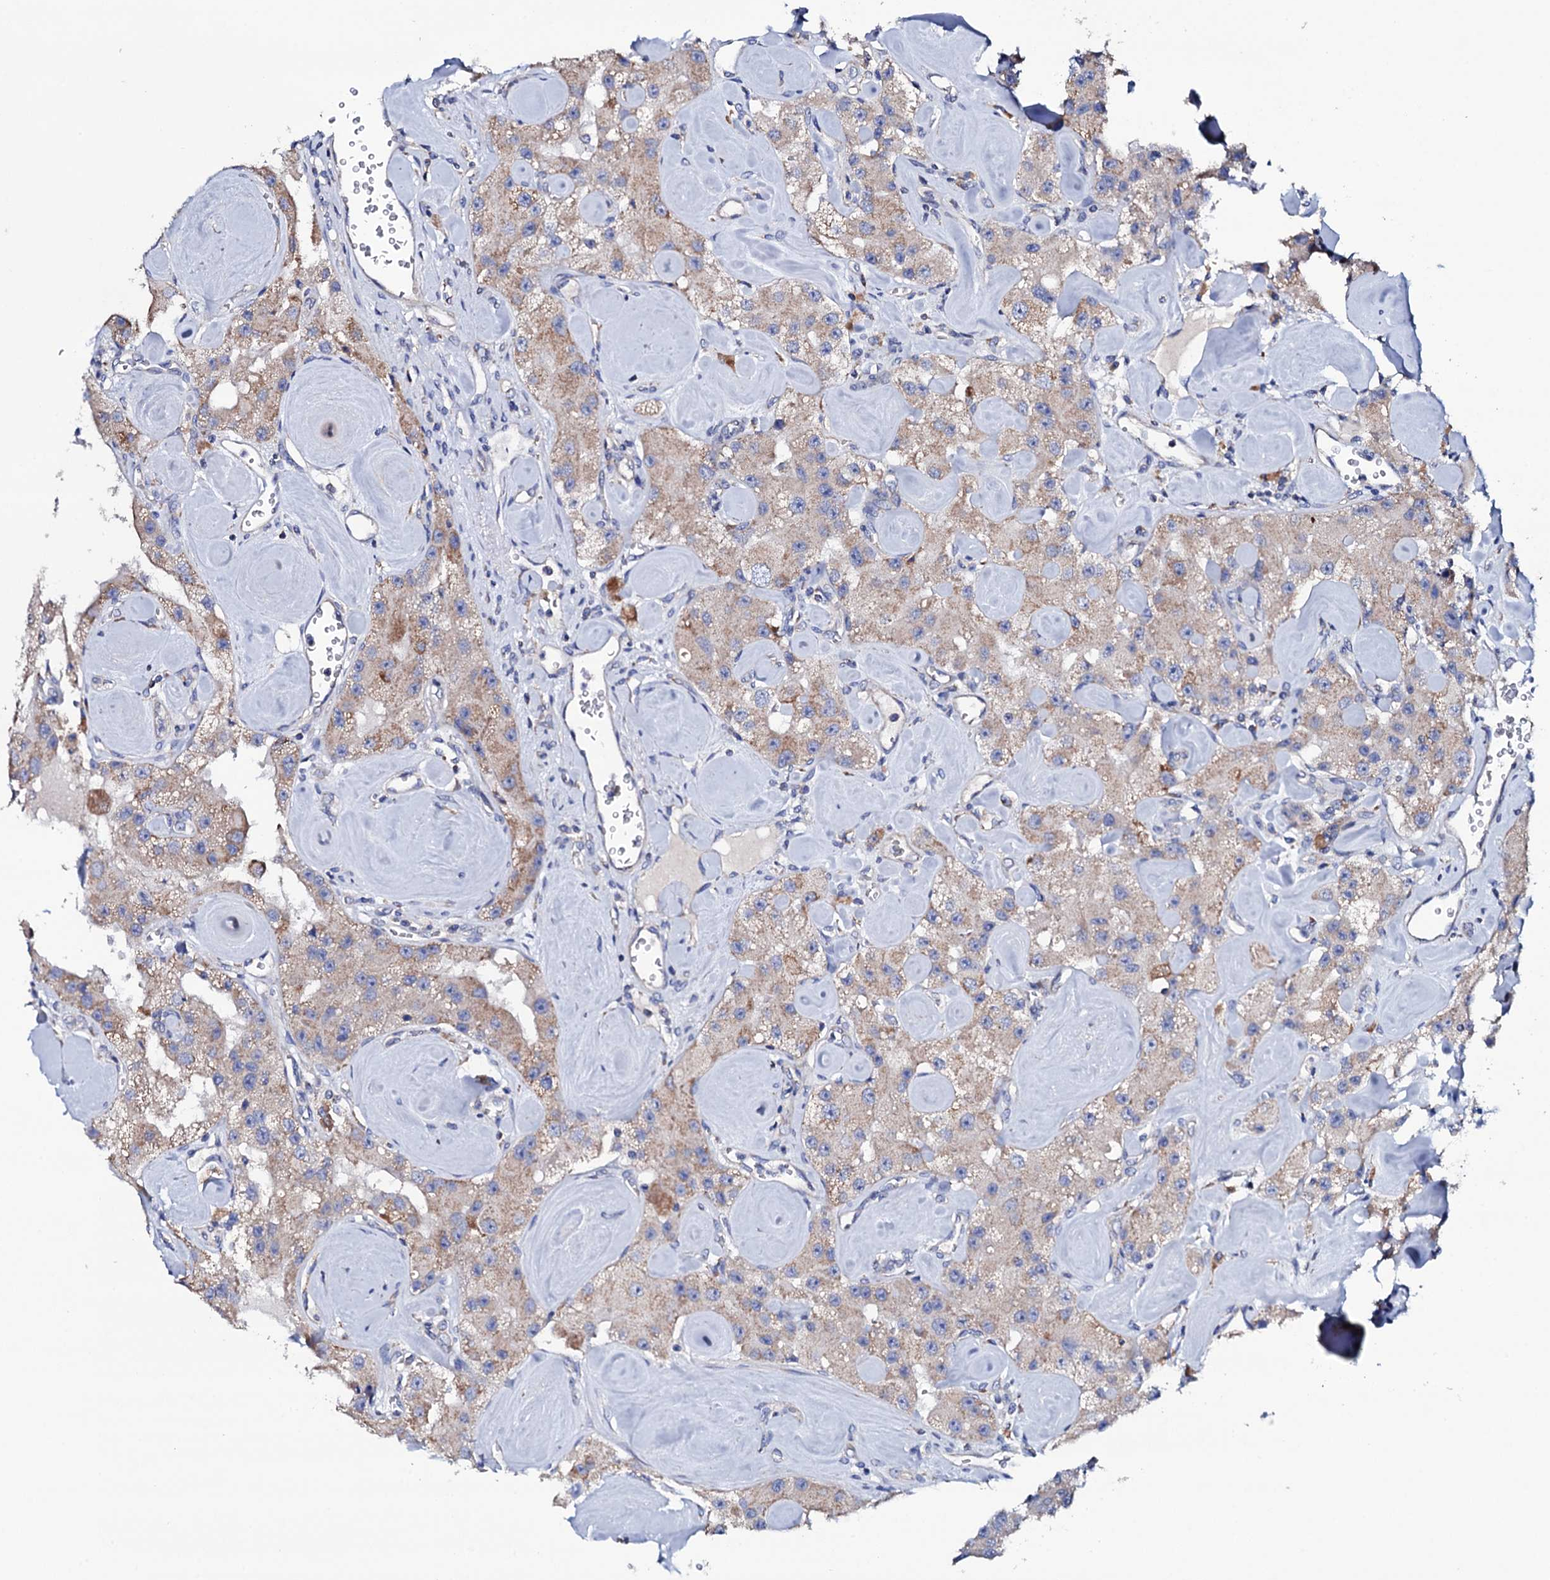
{"staining": {"intensity": "weak", "quantity": "25%-75%", "location": "cytoplasmic/membranous"}, "tissue": "carcinoid", "cell_type": "Tumor cells", "image_type": "cancer", "snomed": [{"axis": "morphology", "description": "Carcinoid, malignant, NOS"}, {"axis": "topography", "description": "Pancreas"}], "caption": "Human carcinoid stained with a protein marker shows weak staining in tumor cells.", "gene": "TCAF2", "patient": {"sex": "male", "age": 41}}